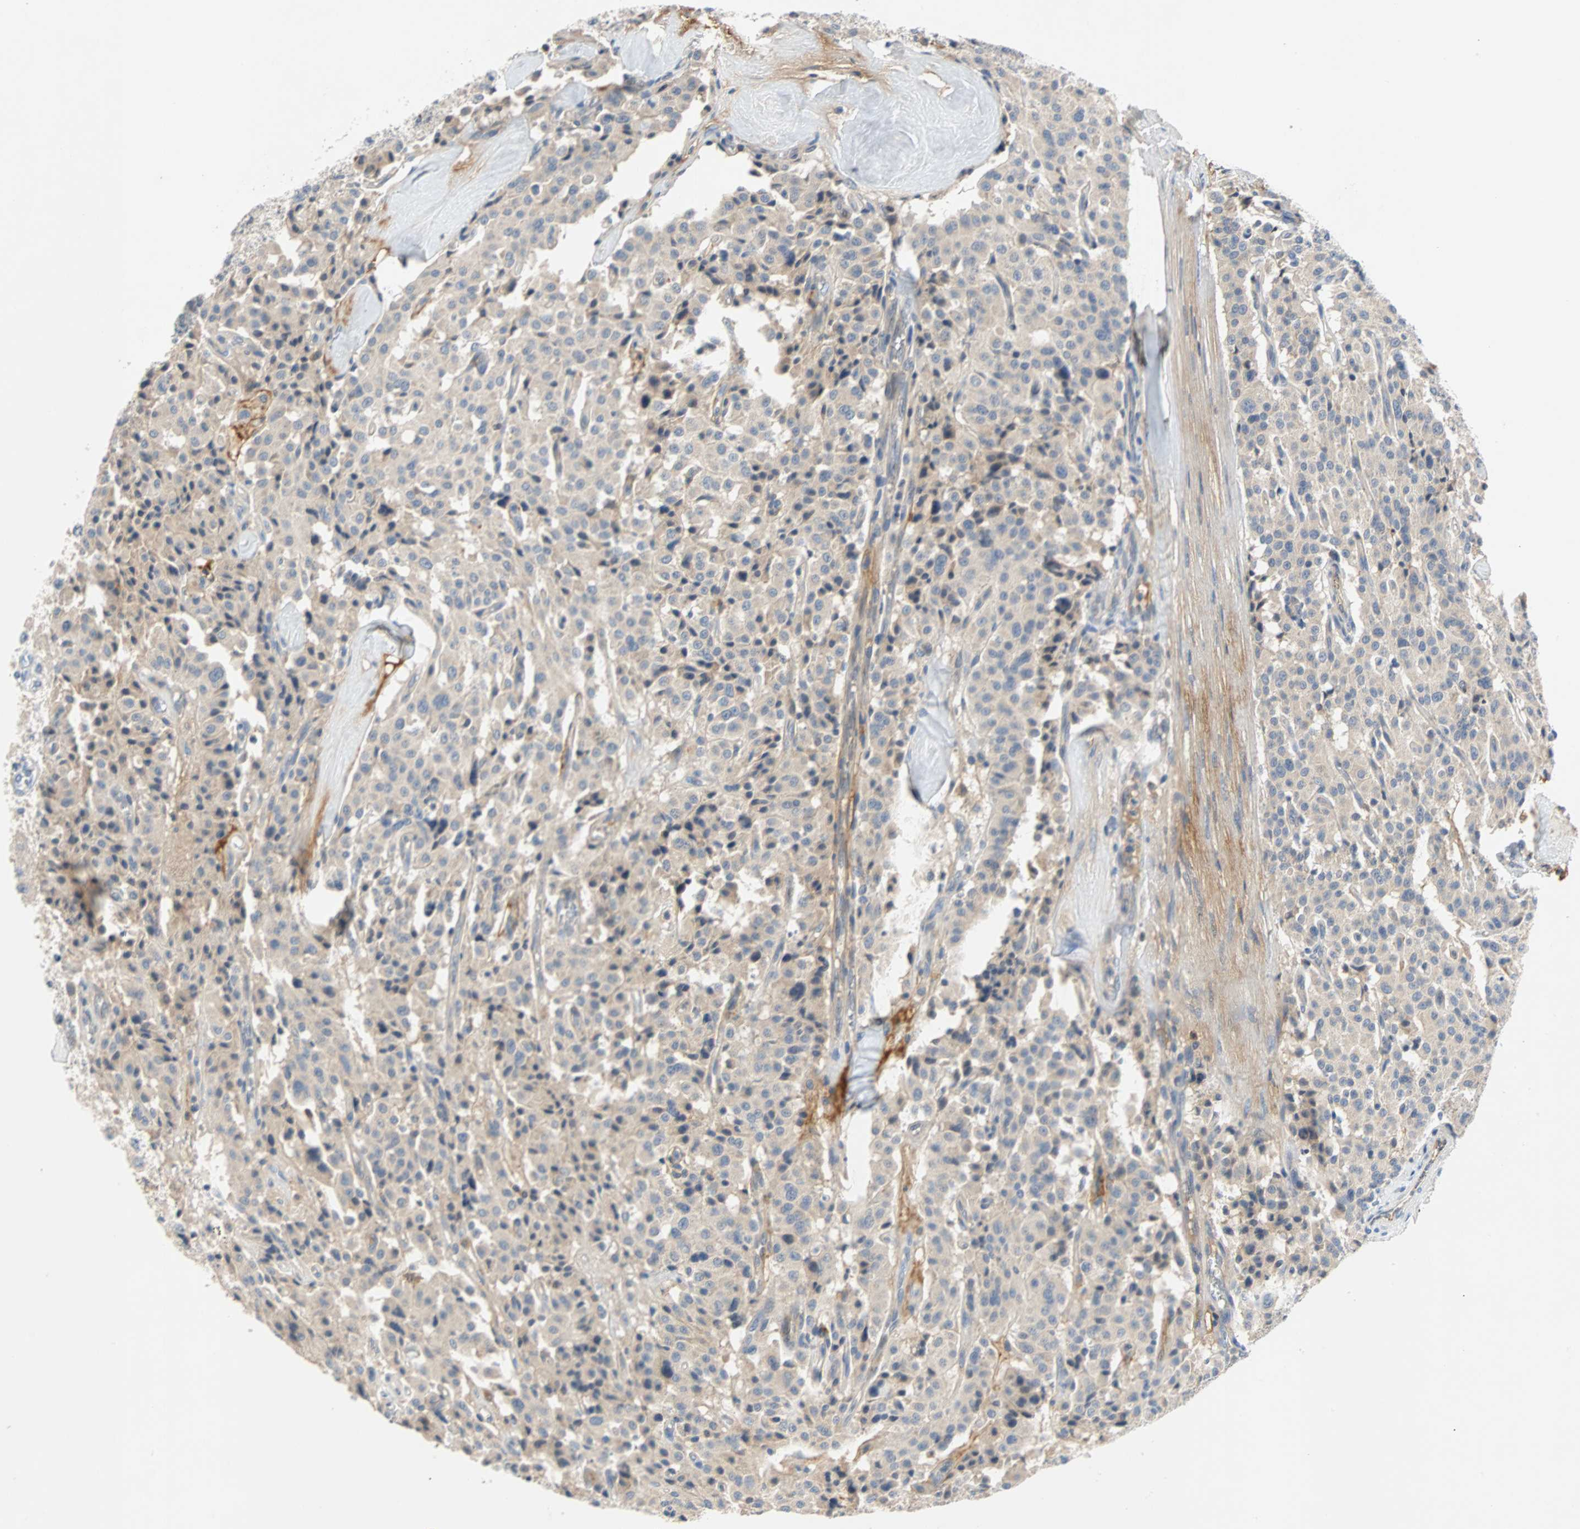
{"staining": {"intensity": "negative", "quantity": "none", "location": "none"}, "tissue": "carcinoid", "cell_type": "Tumor cells", "image_type": "cancer", "snomed": [{"axis": "morphology", "description": "Carcinoid, malignant, NOS"}, {"axis": "topography", "description": "Lung"}], "caption": "A high-resolution micrograph shows immunohistochemistry (IHC) staining of carcinoid (malignant), which shows no significant staining in tumor cells.", "gene": "MAP4K1", "patient": {"sex": "male", "age": 30}}